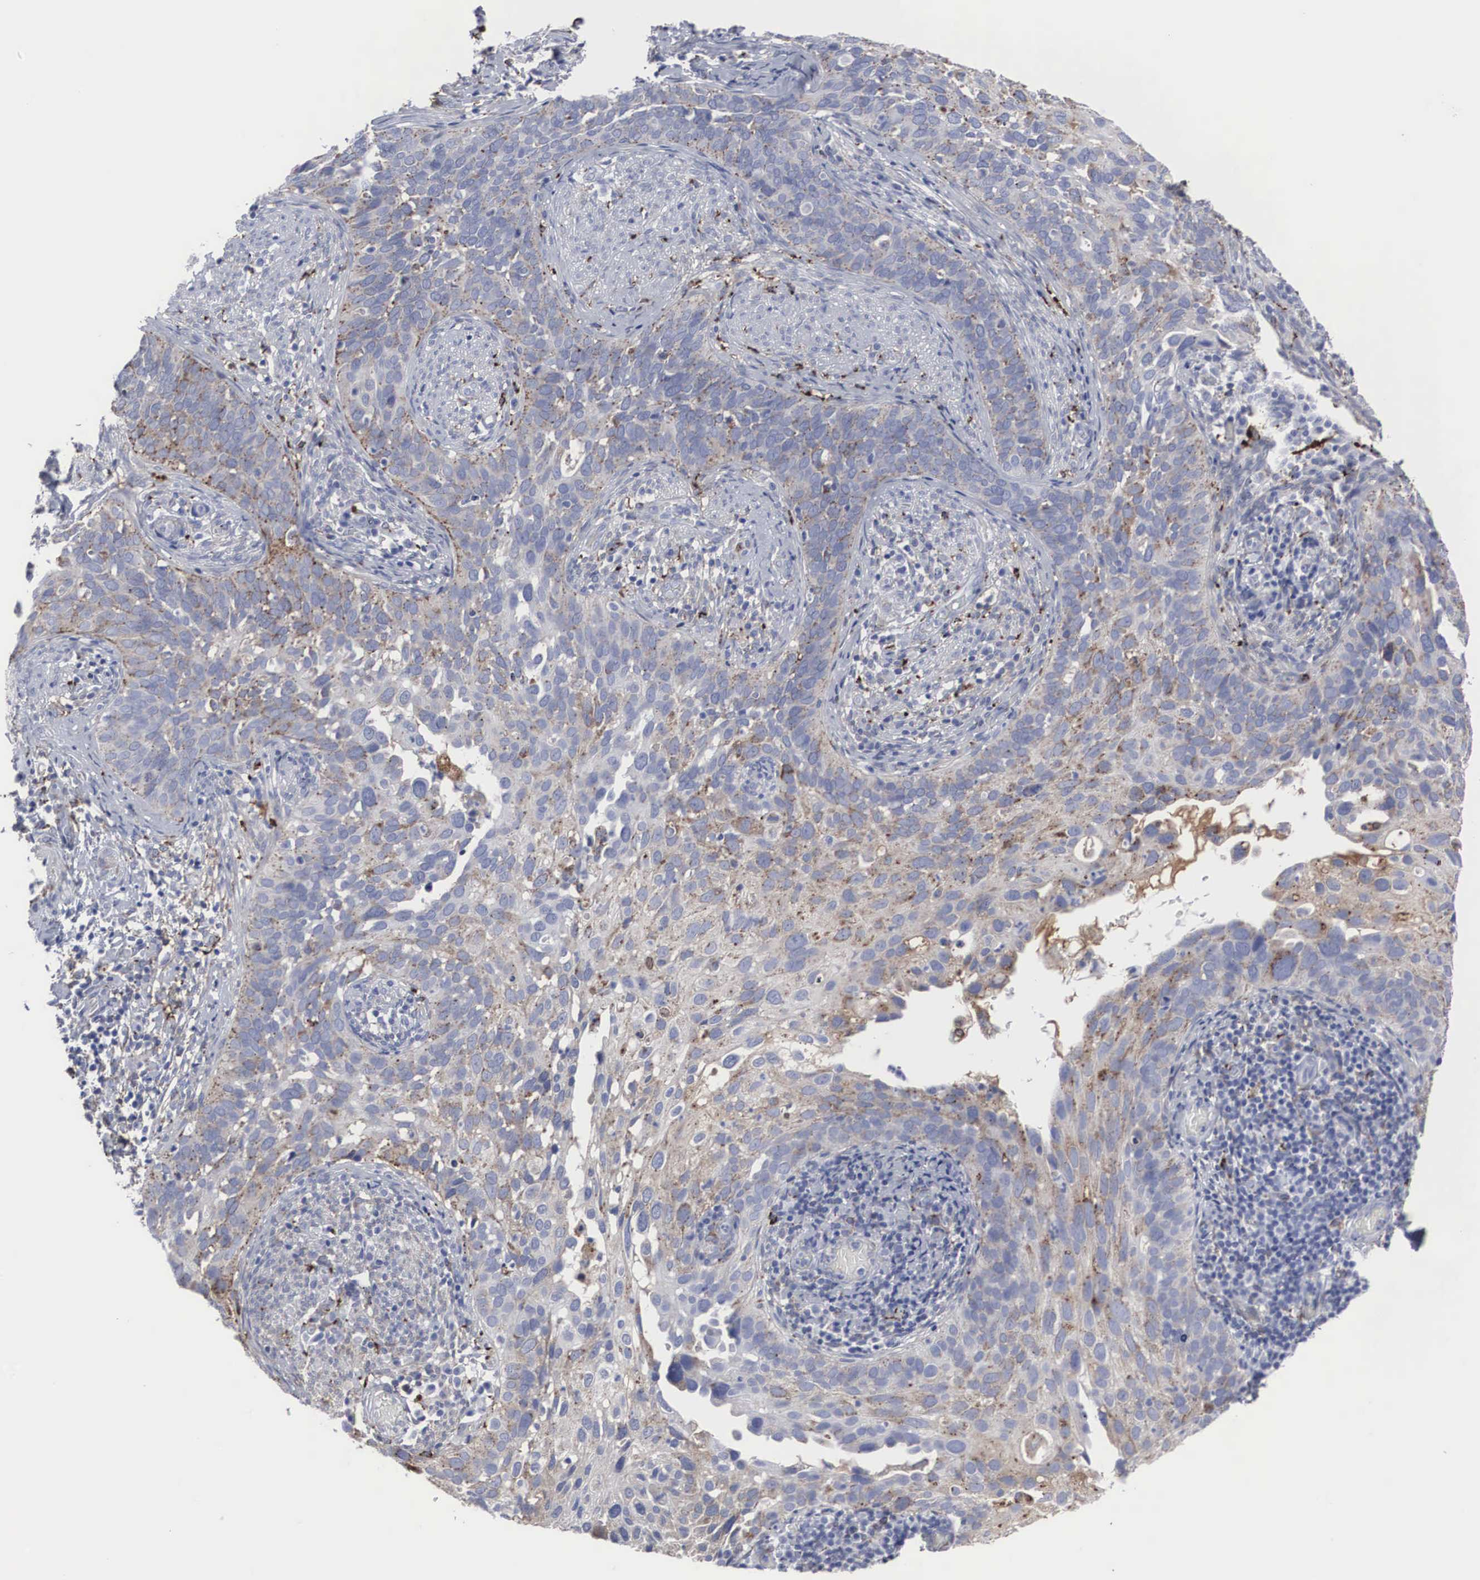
{"staining": {"intensity": "weak", "quantity": ">75%", "location": "cytoplasmic/membranous"}, "tissue": "cervical cancer", "cell_type": "Tumor cells", "image_type": "cancer", "snomed": [{"axis": "morphology", "description": "Squamous cell carcinoma, NOS"}, {"axis": "topography", "description": "Cervix"}], "caption": "A low amount of weak cytoplasmic/membranous expression is present in approximately >75% of tumor cells in squamous cell carcinoma (cervical) tissue.", "gene": "LGALS3BP", "patient": {"sex": "female", "age": 31}}